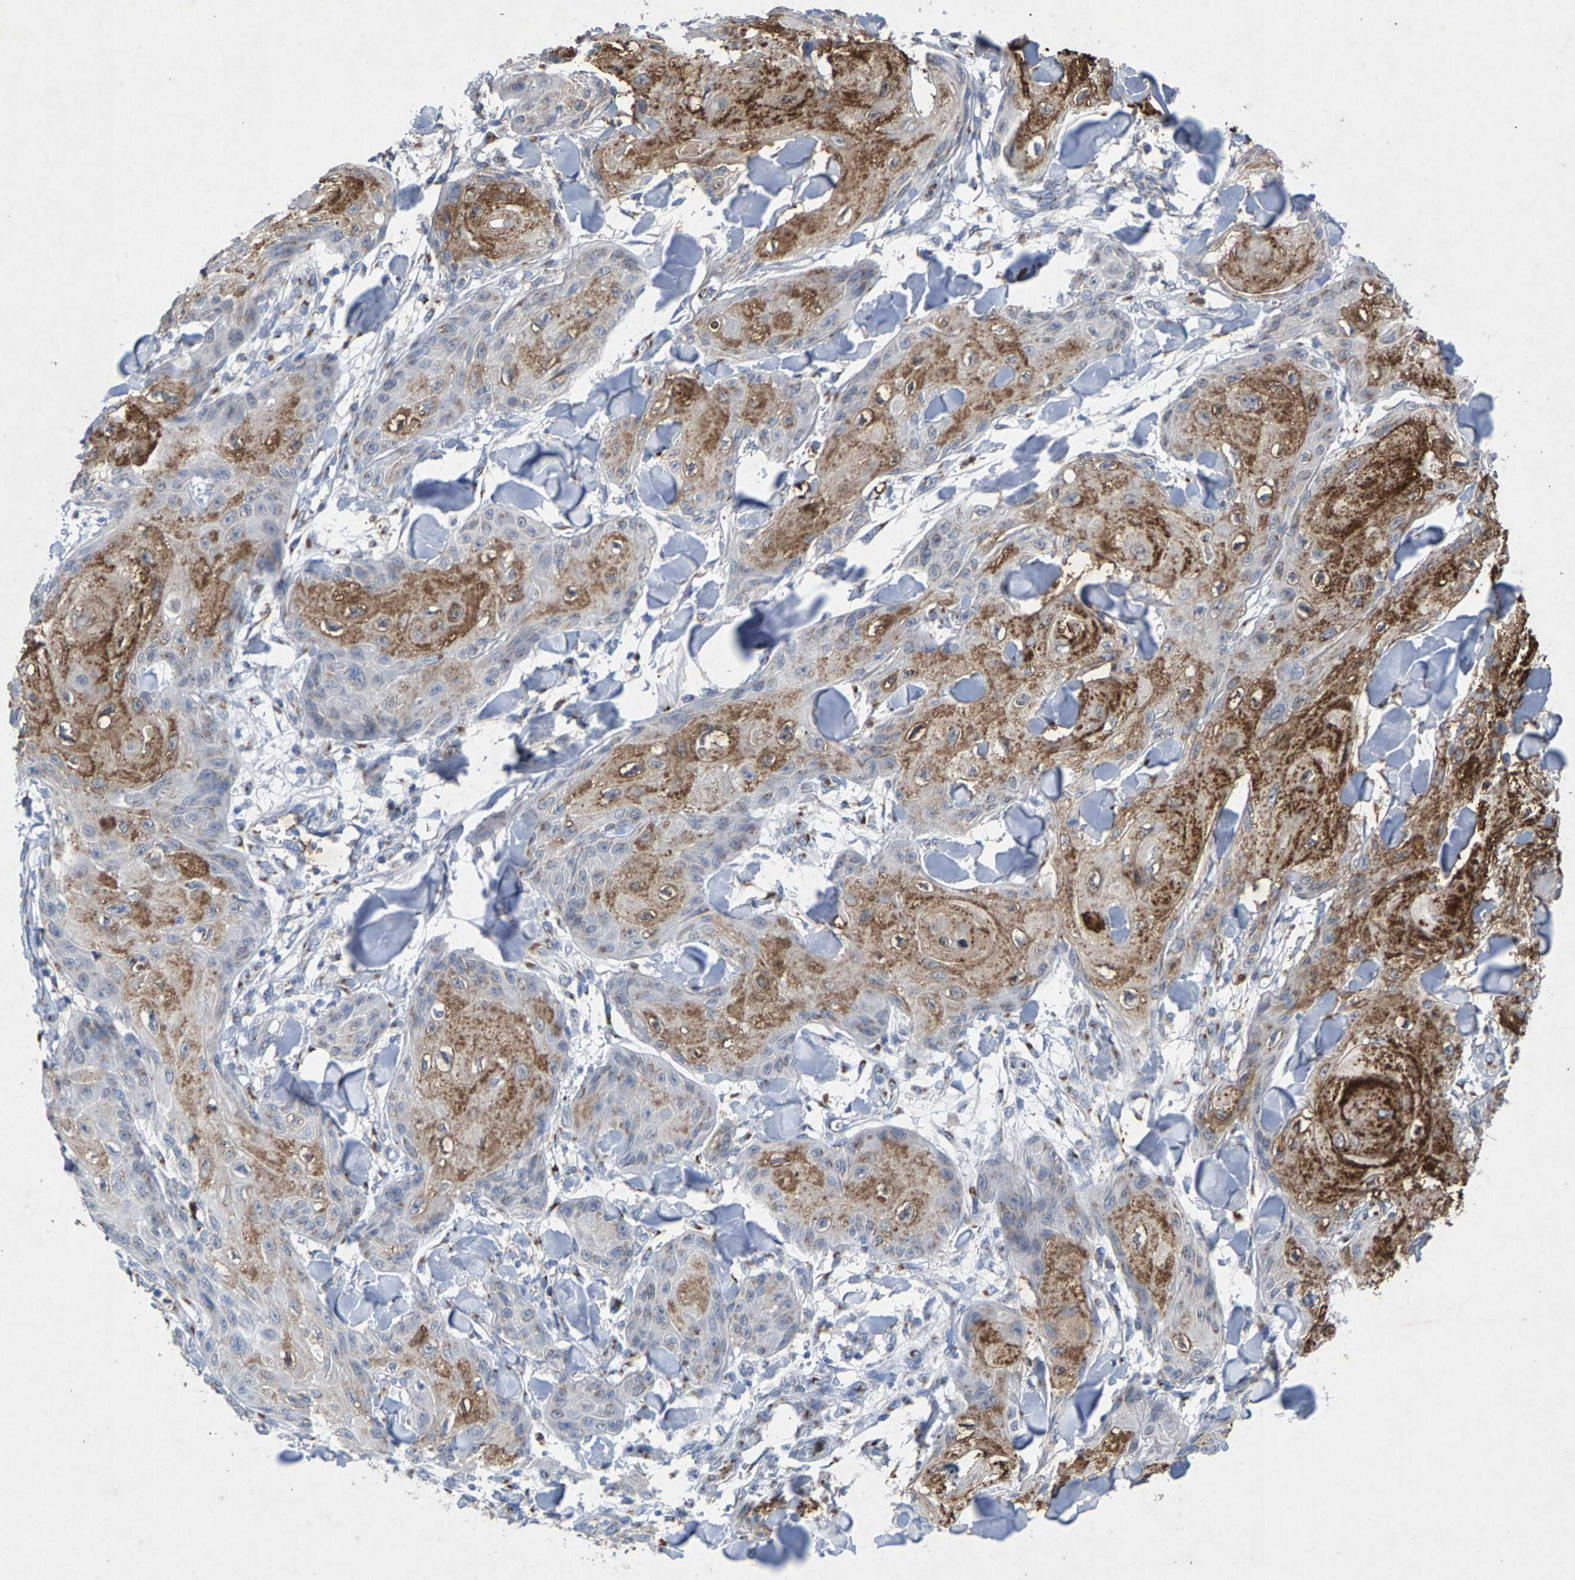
{"staining": {"intensity": "moderate", "quantity": ">75%", "location": "cytoplasmic/membranous"}, "tissue": "skin cancer", "cell_type": "Tumor cells", "image_type": "cancer", "snomed": [{"axis": "morphology", "description": "Squamous cell carcinoma, NOS"}, {"axis": "topography", "description": "Skin"}], "caption": "Tumor cells show medium levels of moderate cytoplasmic/membranous expression in about >75% of cells in human skin cancer (squamous cell carcinoma). (IHC, brightfield microscopy, high magnification).", "gene": "MAN2A1", "patient": {"sex": "male", "age": 74}}